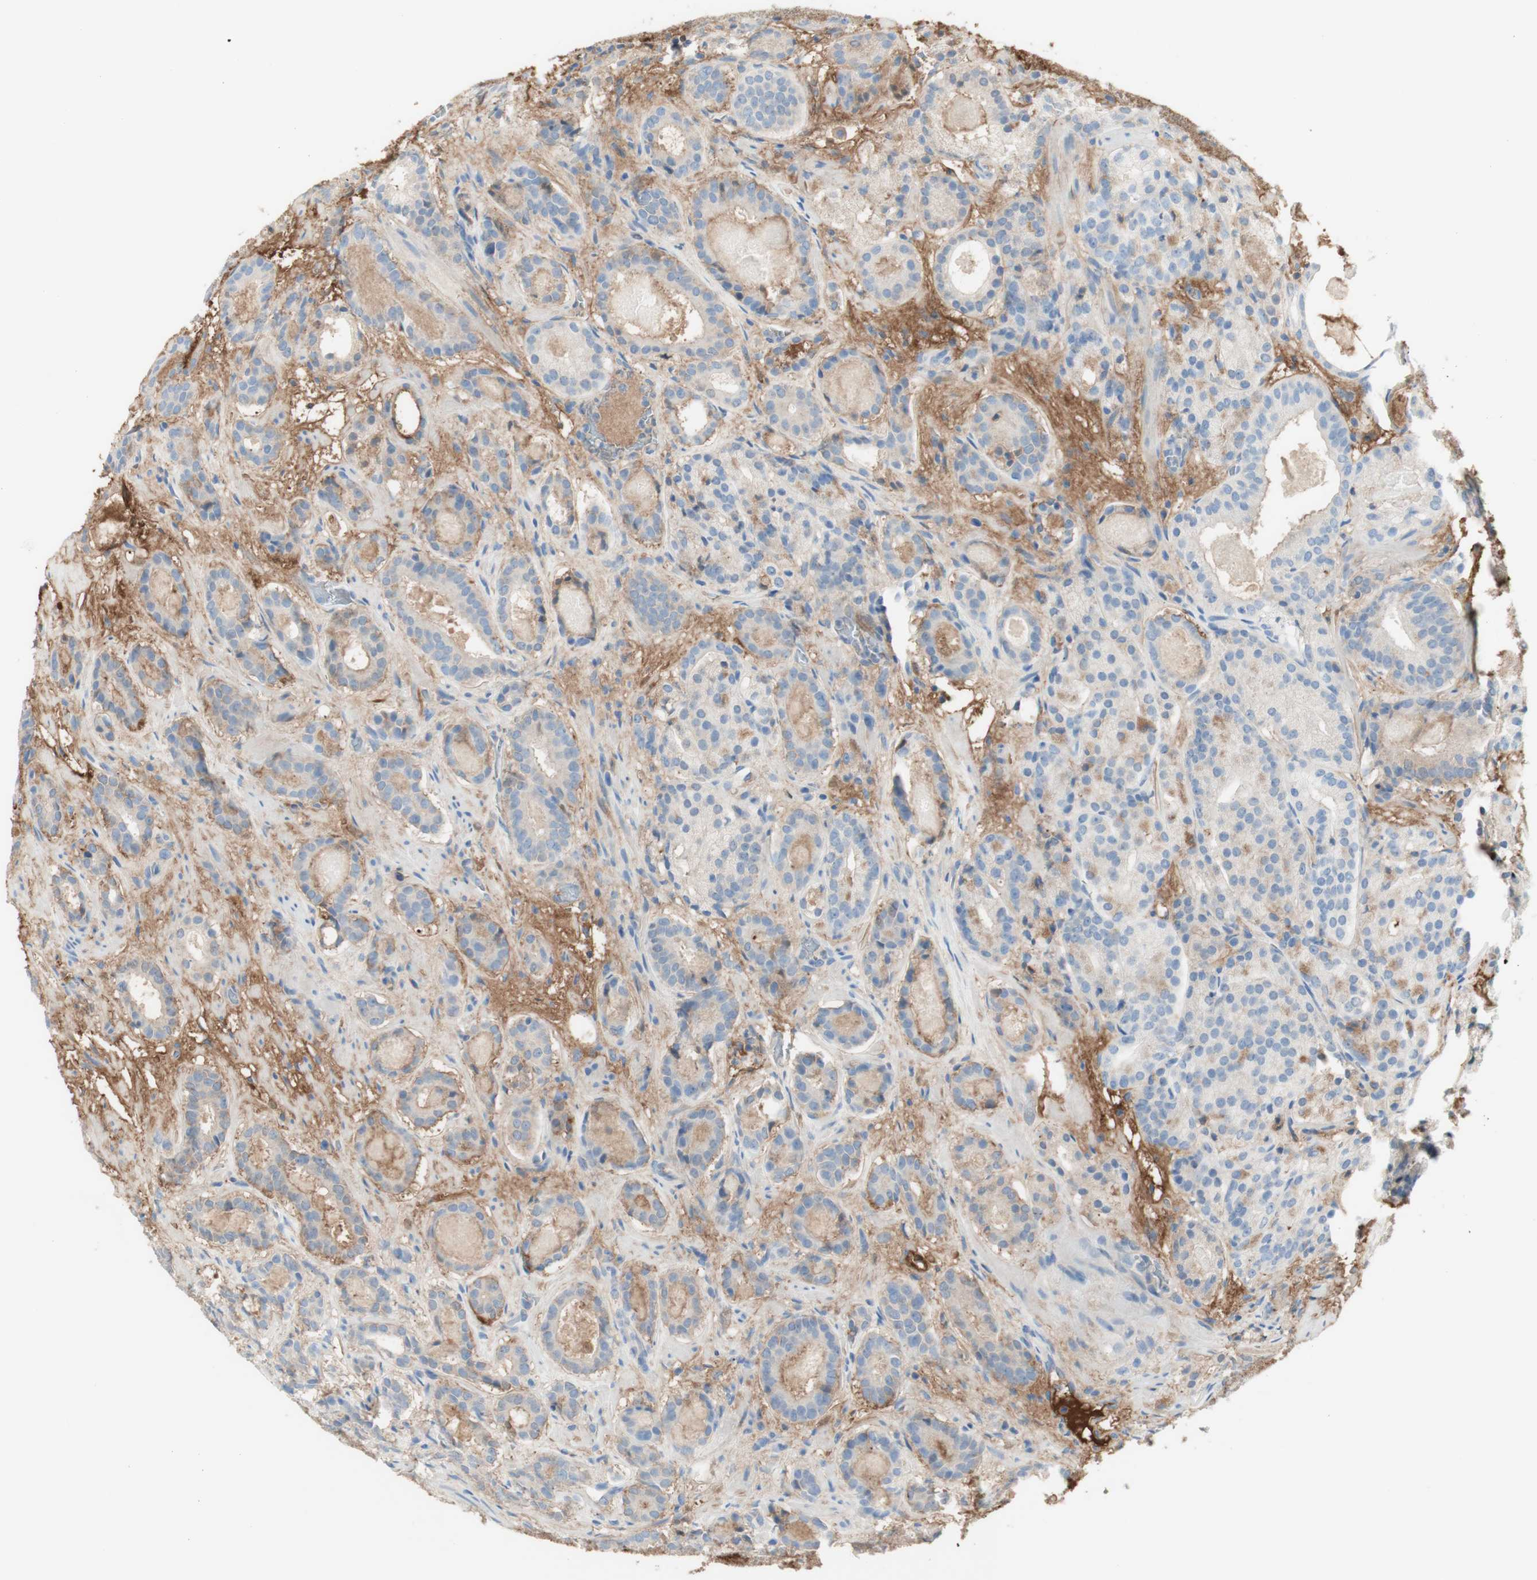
{"staining": {"intensity": "weak", "quantity": "25%-75%", "location": "cytoplasmic/membranous"}, "tissue": "prostate cancer", "cell_type": "Tumor cells", "image_type": "cancer", "snomed": [{"axis": "morphology", "description": "Adenocarcinoma, Low grade"}, {"axis": "topography", "description": "Prostate"}], "caption": "This image exhibits immunohistochemistry staining of human adenocarcinoma (low-grade) (prostate), with low weak cytoplasmic/membranous staining in approximately 25%-75% of tumor cells.", "gene": "KNG1", "patient": {"sex": "male", "age": 69}}